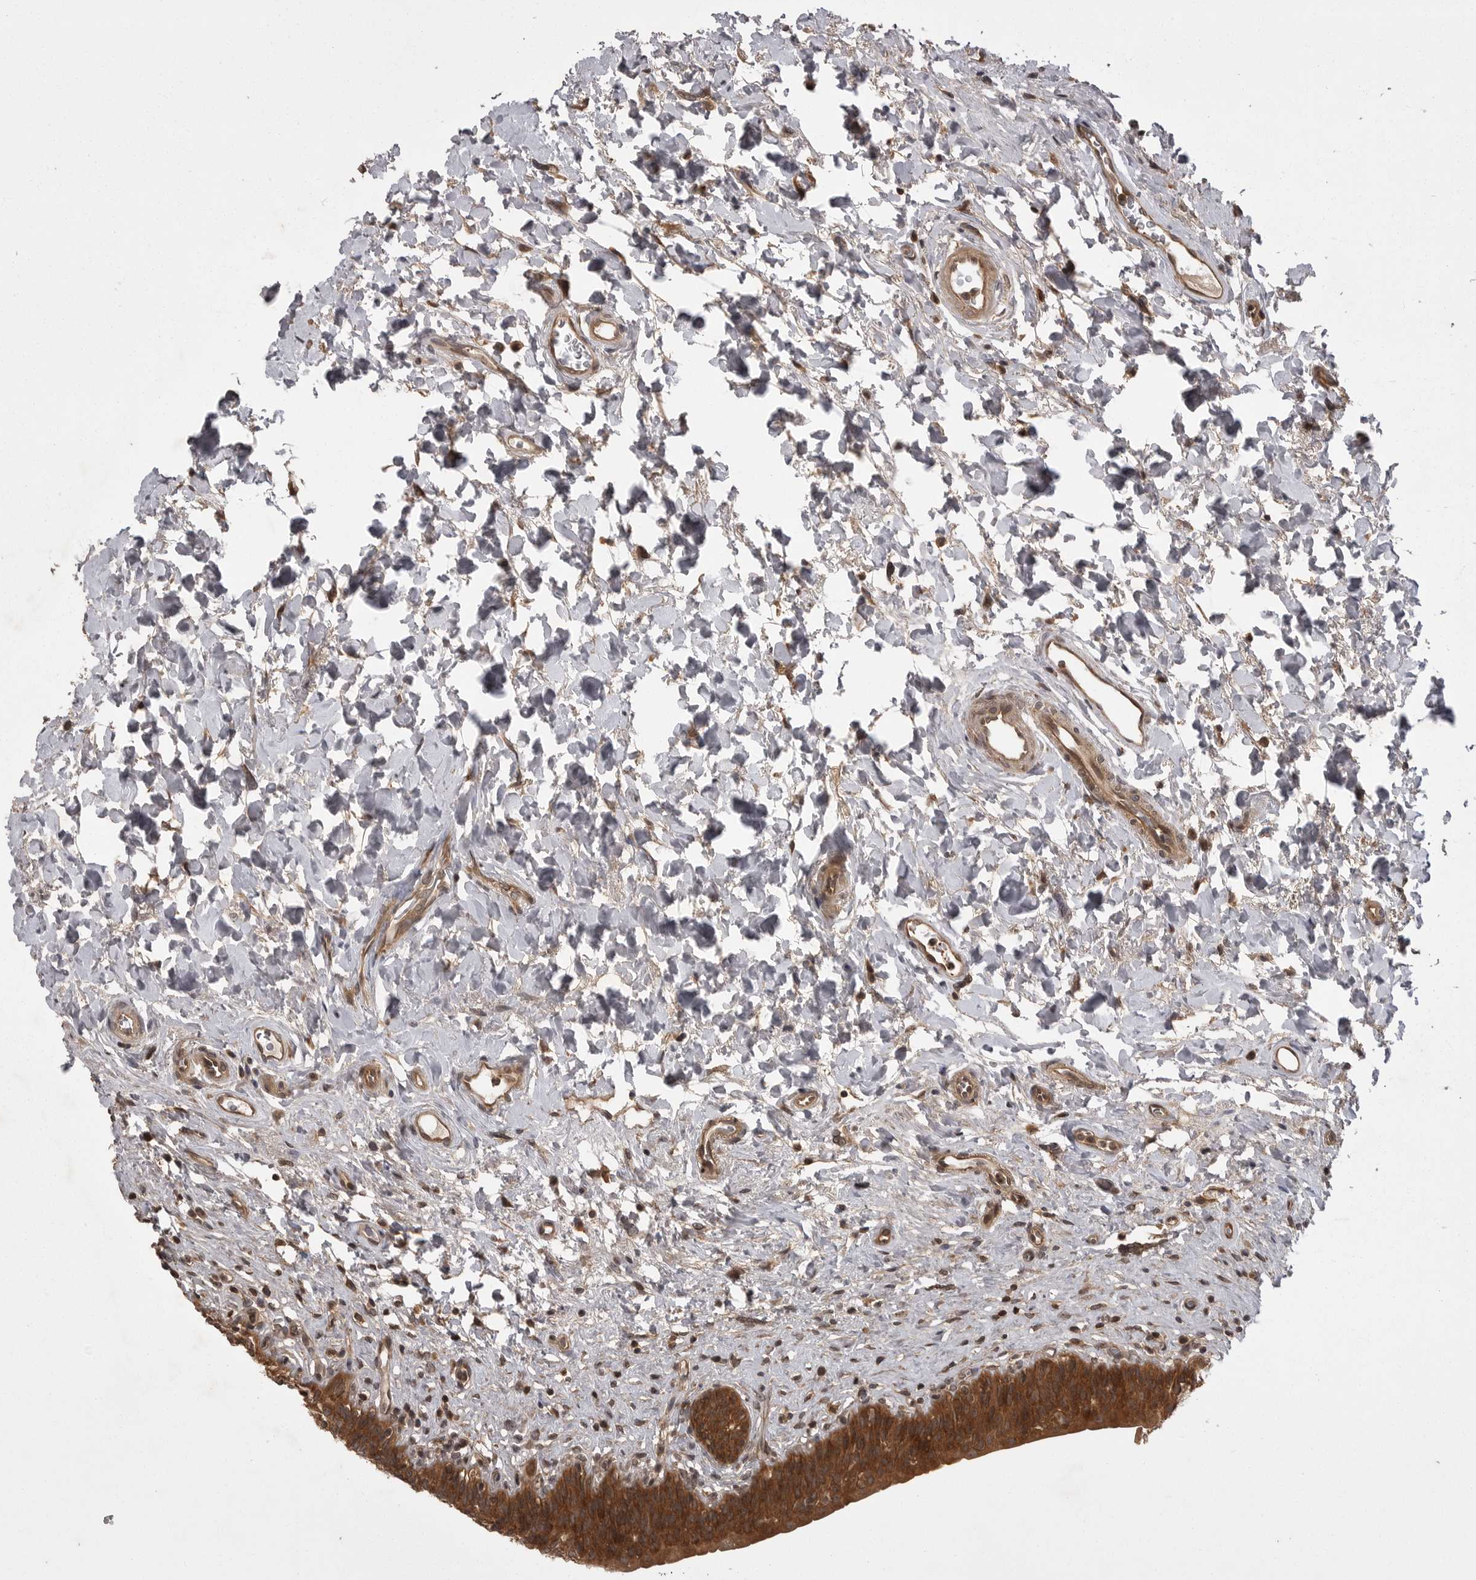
{"staining": {"intensity": "strong", "quantity": ">75%", "location": "cytoplasmic/membranous"}, "tissue": "urinary bladder", "cell_type": "Urothelial cells", "image_type": "normal", "snomed": [{"axis": "morphology", "description": "Normal tissue, NOS"}, {"axis": "topography", "description": "Urinary bladder"}], "caption": "Approximately >75% of urothelial cells in benign human urinary bladder reveal strong cytoplasmic/membranous protein expression as visualized by brown immunohistochemical staining.", "gene": "STK24", "patient": {"sex": "male", "age": 83}}